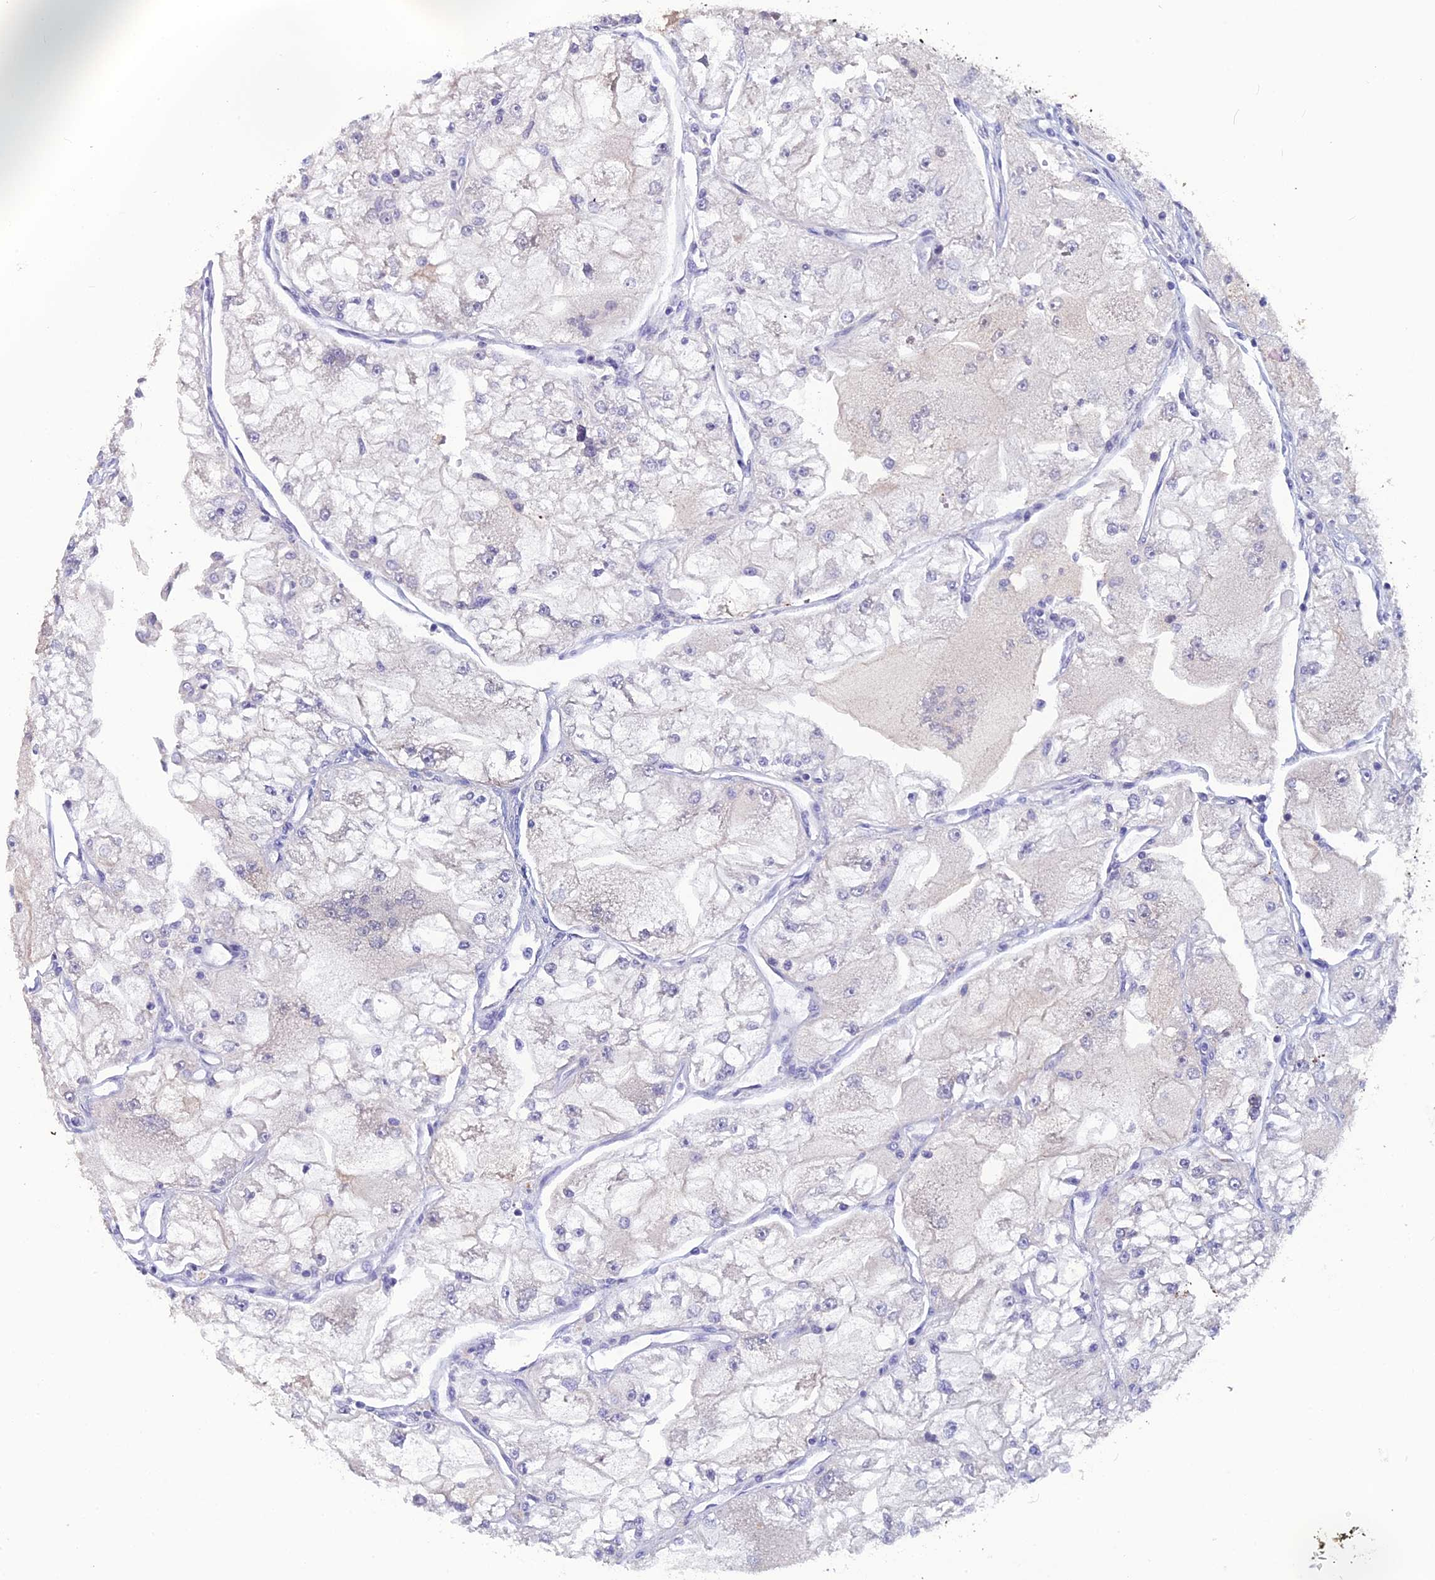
{"staining": {"intensity": "negative", "quantity": "none", "location": "none"}, "tissue": "renal cancer", "cell_type": "Tumor cells", "image_type": "cancer", "snomed": [{"axis": "morphology", "description": "Adenocarcinoma, NOS"}, {"axis": "topography", "description": "Kidney"}], "caption": "Protein analysis of adenocarcinoma (renal) shows no significant expression in tumor cells.", "gene": "TMEM134", "patient": {"sex": "female", "age": 72}}